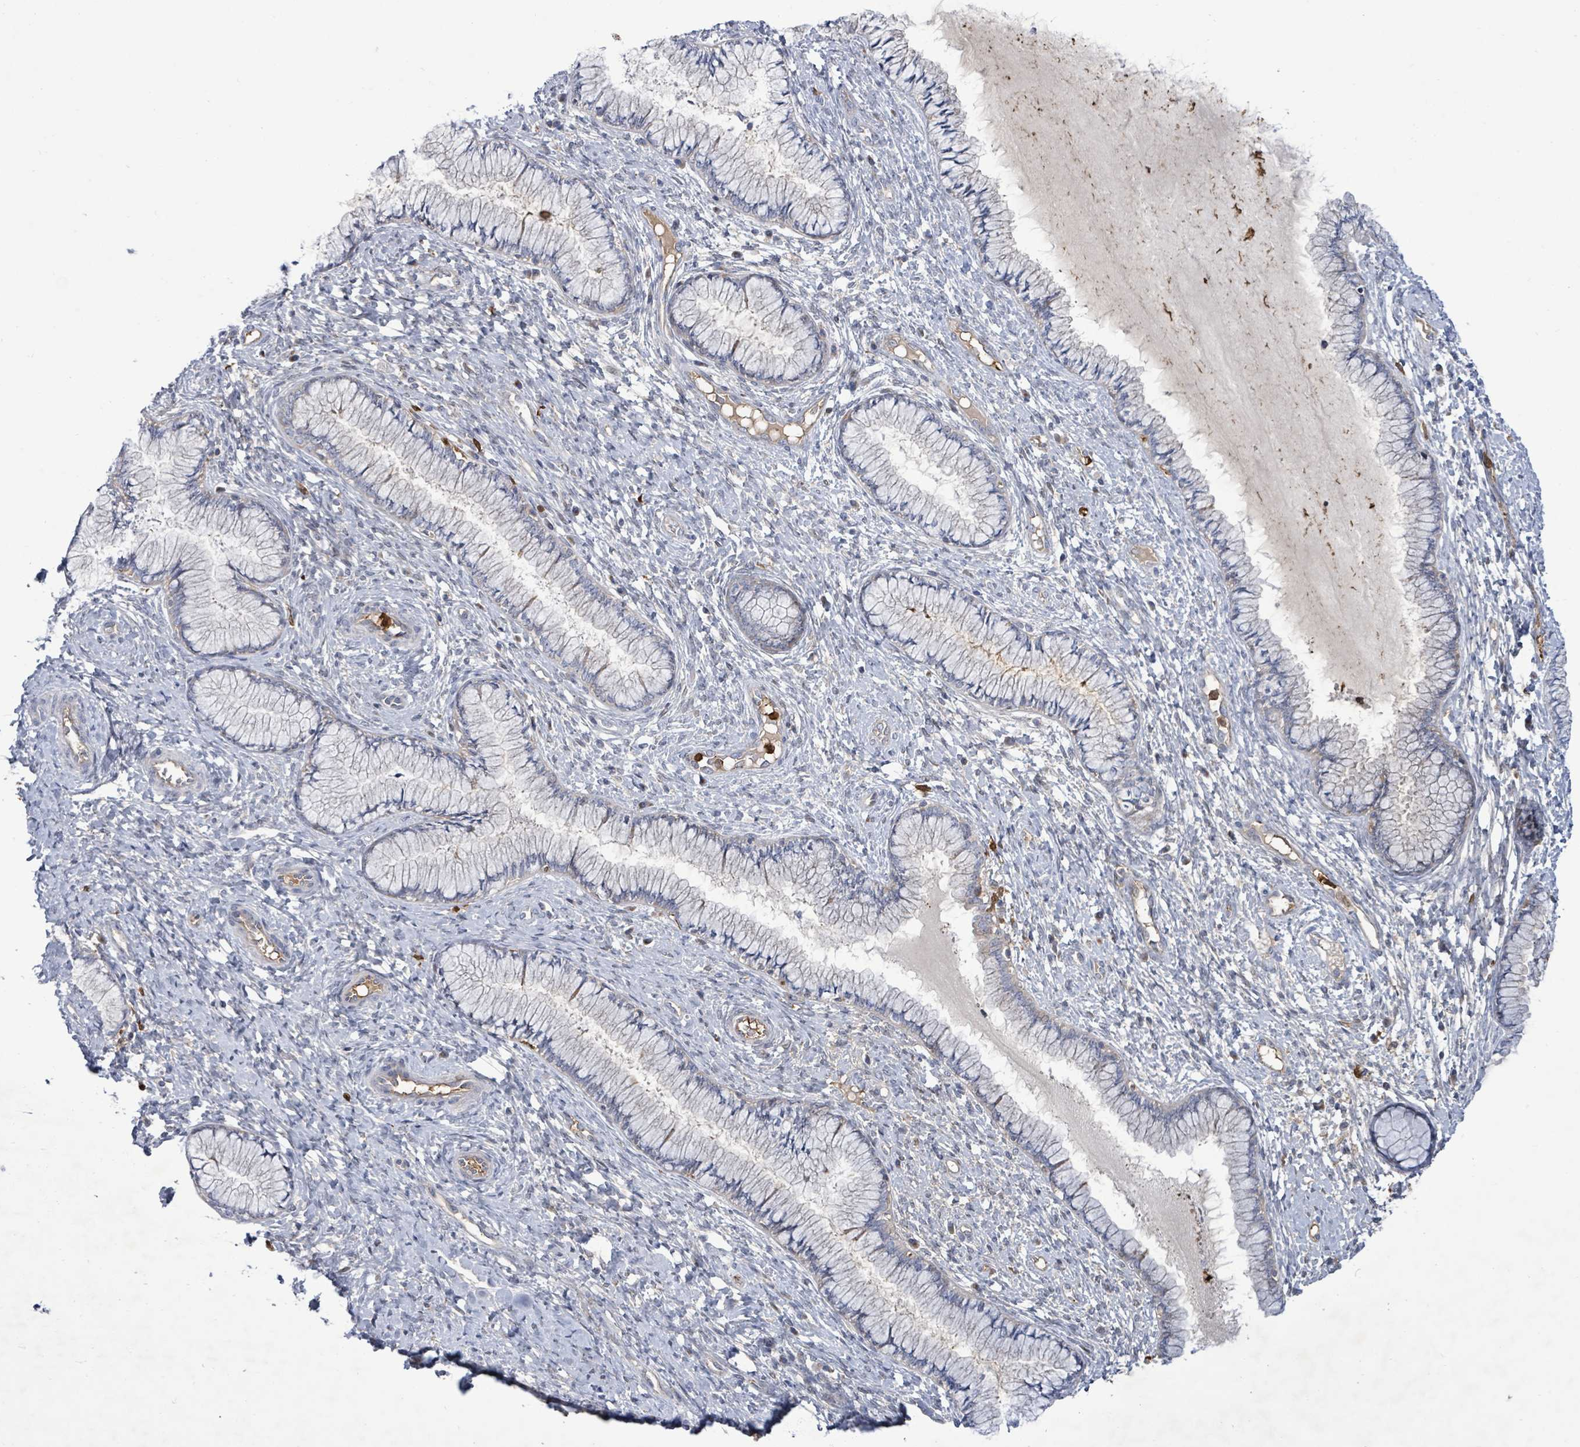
{"staining": {"intensity": "negative", "quantity": "none", "location": "none"}, "tissue": "cervix", "cell_type": "Glandular cells", "image_type": "normal", "snomed": [{"axis": "morphology", "description": "Normal tissue, NOS"}, {"axis": "topography", "description": "Cervix"}], "caption": "Immunohistochemical staining of benign cervix demonstrates no significant staining in glandular cells. (DAB immunohistochemistry, high magnification).", "gene": "FAM210A", "patient": {"sex": "female", "age": 42}}